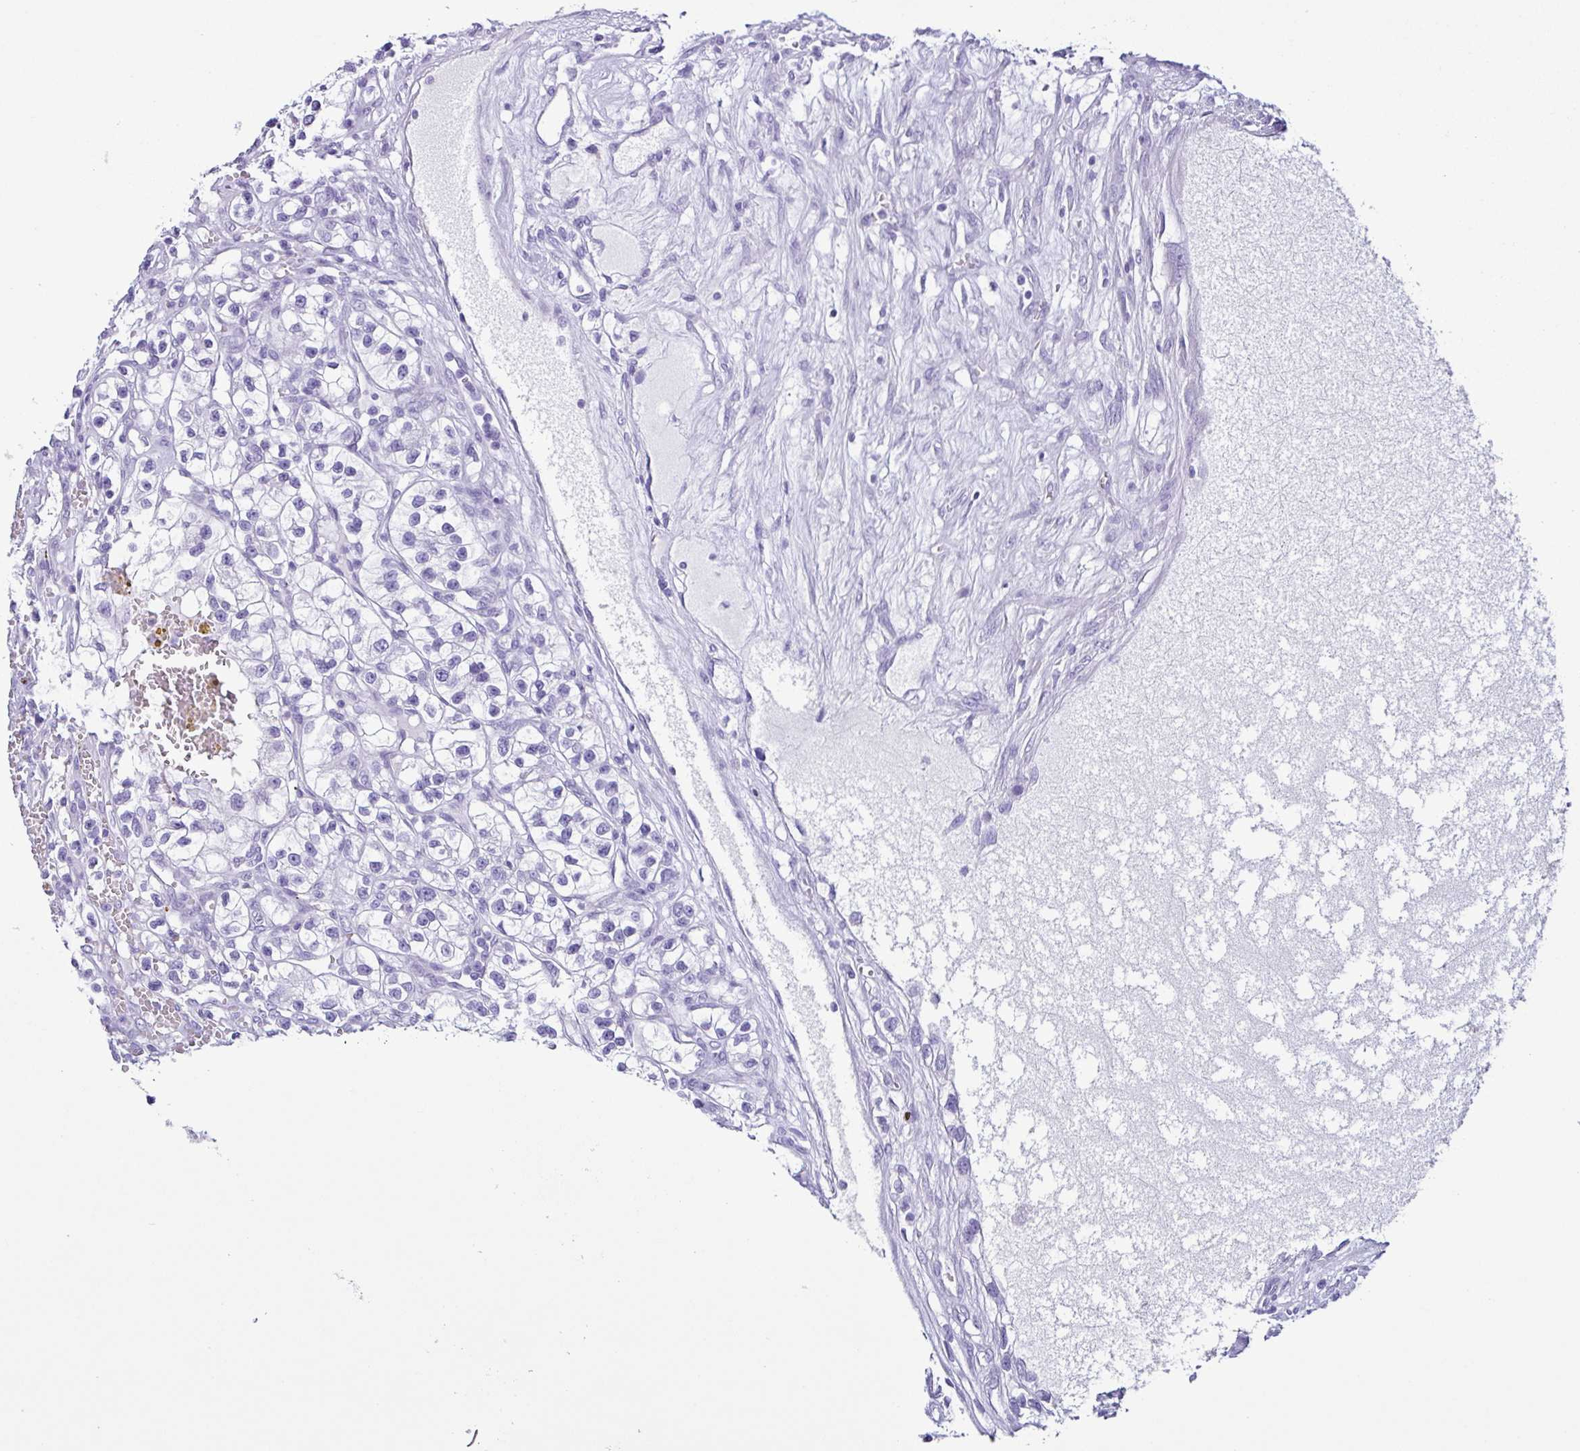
{"staining": {"intensity": "negative", "quantity": "none", "location": "none"}, "tissue": "renal cancer", "cell_type": "Tumor cells", "image_type": "cancer", "snomed": [{"axis": "morphology", "description": "Adenocarcinoma, NOS"}, {"axis": "topography", "description": "Kidney"}], "caption": "Protein analysis of renal adenocarcinoma displays no significant positivity in tumor cells.", "gene": "PIGF", "patient": {"sex": "female", "age": 57}}